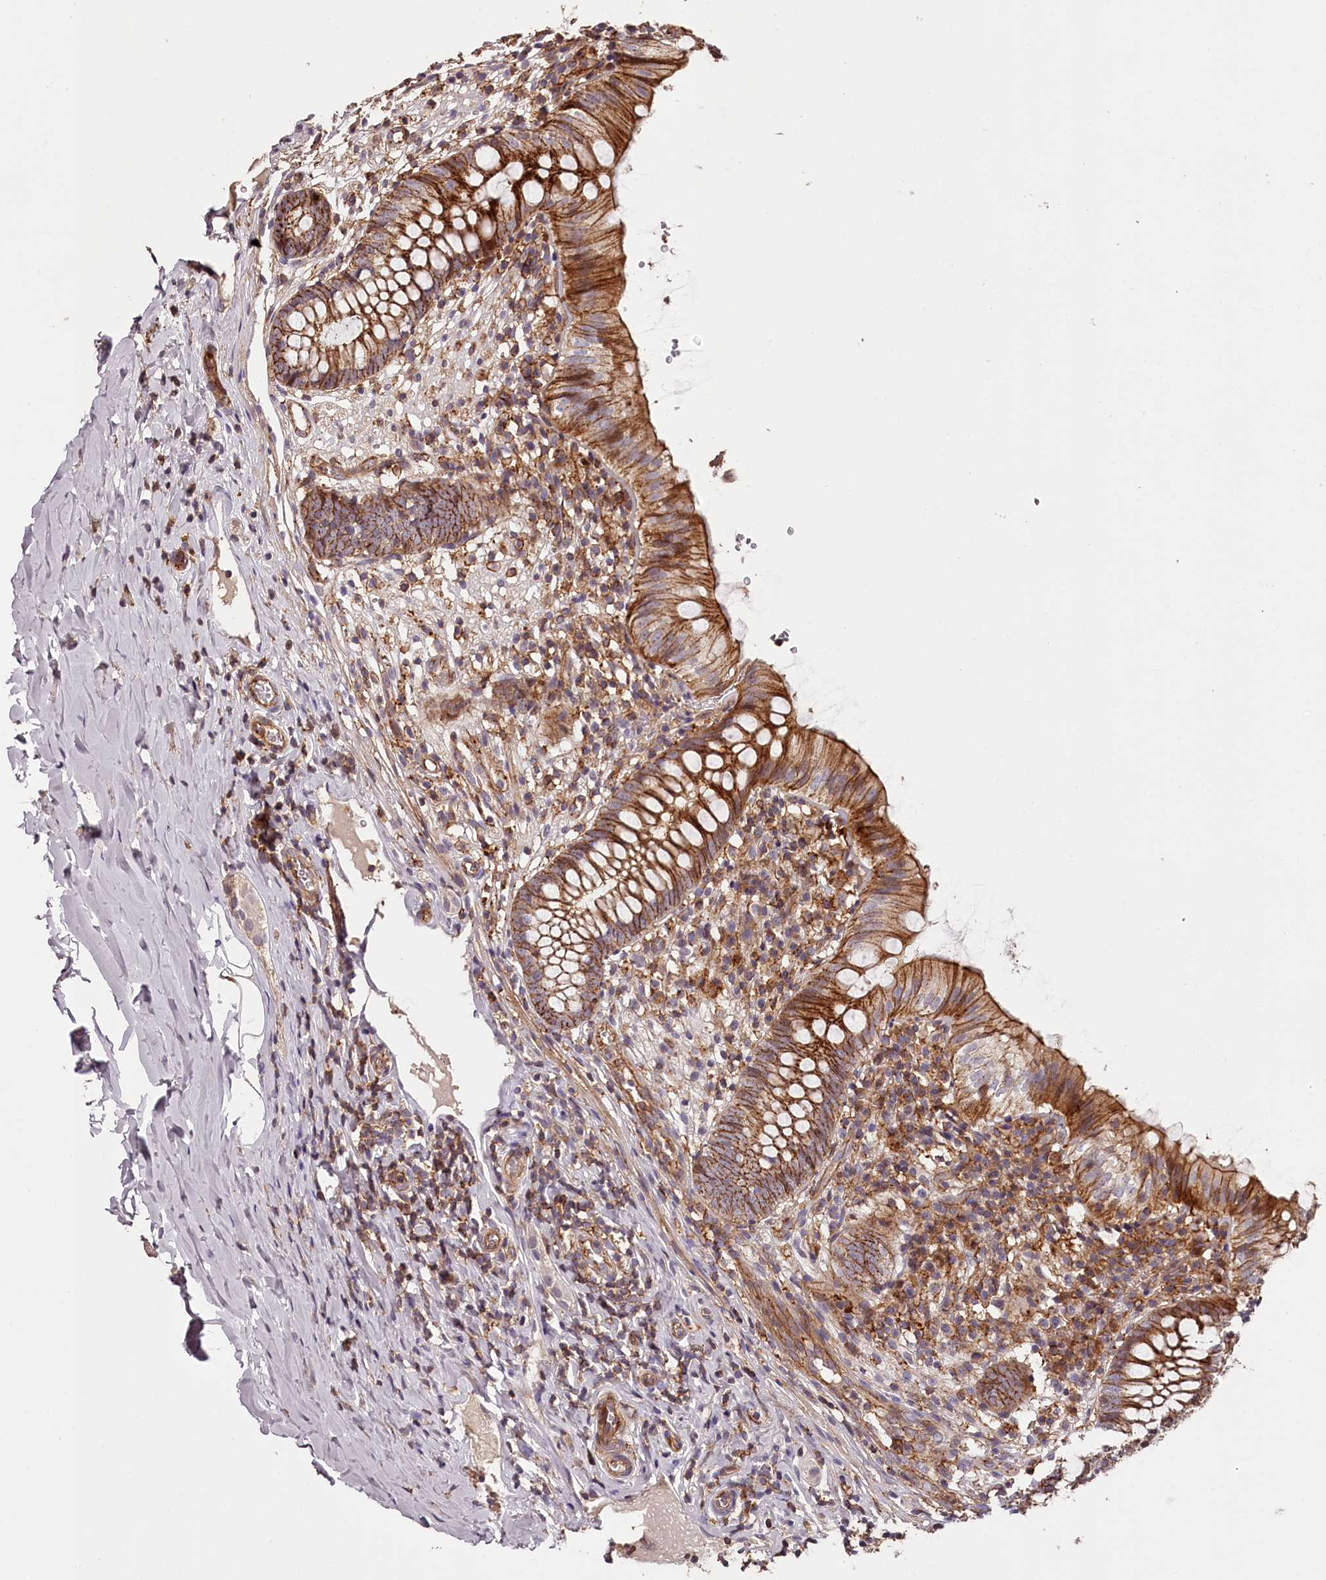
{"staining": {"intensity": "strong", "quantity": ">75%", "location": "cytoplasmic/membranous"}, "tissue": "appendix", "cell_type": "Glandular cells", "image_type": "normal", "snomed": [{"axis": "morphology", "description": "Normal tissue, NOS"}, {"axis": "topography", "description": "Appendix"}], "caption": "Glandular cells demonstrate strong cytoplasmic/membranous positivity in about >75% of cells in unremarkable appendix. Nuclei are stained in blue.", "gene": "KIF14", "patient": {"sex": "male", "age": 8}}